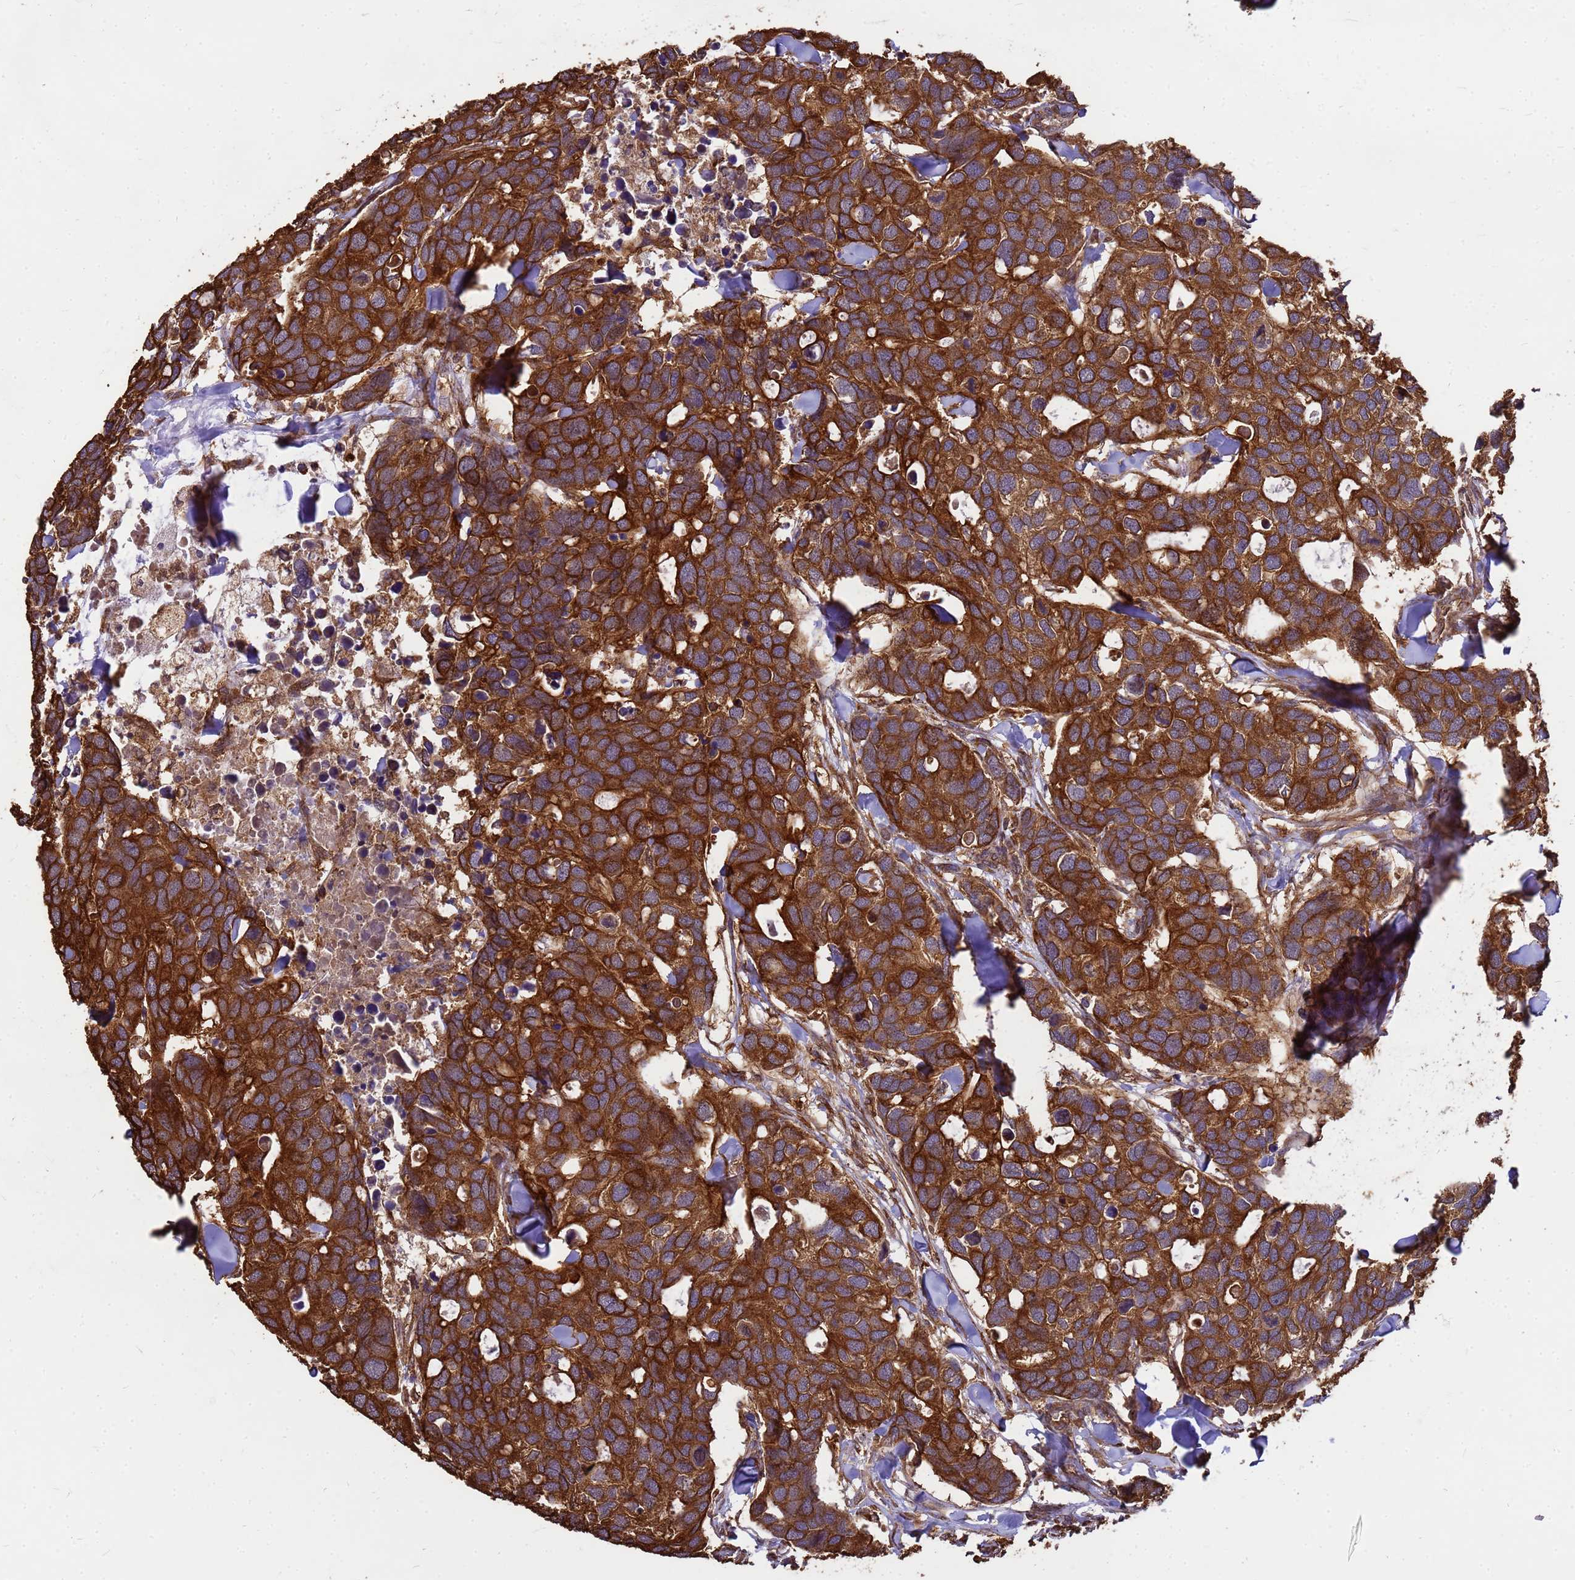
{"staining": {"intensity": "strong", "quantity": ">75%", "location": "cytoplasmic/membranous"}, "tissue": "breast cancer", "cell_type": "Tumor cells", "image_type": "cancer", "snomed": [{"axis": "morphology", "description": "Duct carcinoma"}, {"axis": "topography", "description": "Breast"}], "caption": "Immunohistochemical staining of breast intraductal carcinoma demonstrates strong cytoplasmic/membranous protein positivity in approximately >75% of tumor cells. (IHC, brightfield microscopy, high magnification).", "gene": "ZNF618", "patient": {"sex": "female", "age": 83}}